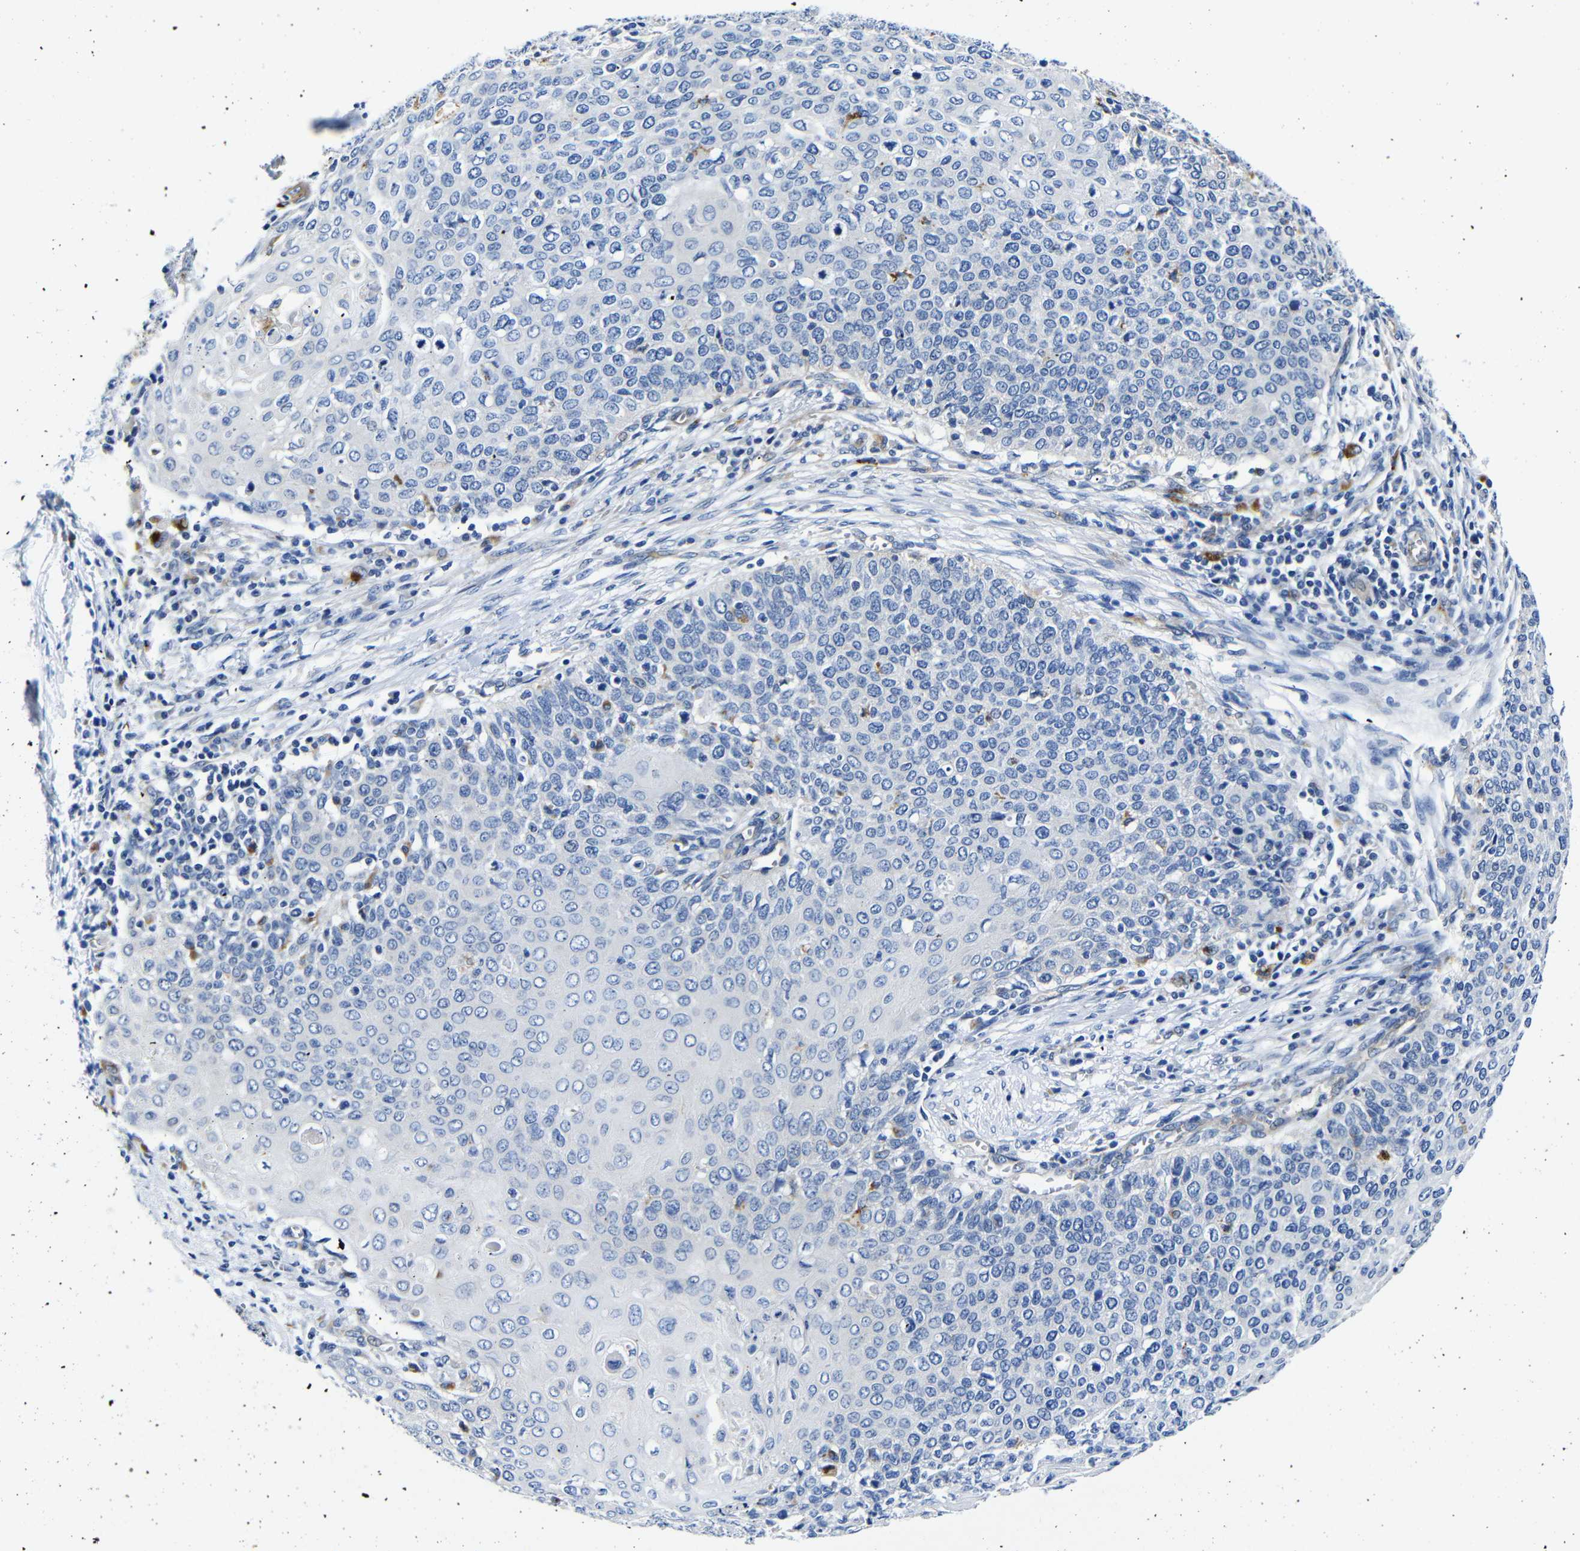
{"staining": {"intensity": "negative", "quantity": "none", "location": "none"}, "tissue": "cervical cancer", "cell_type": "Tumor cells", "image_type": "cancer", "snomed": [{"axis": "morphology", "description": "Squamous cell carcinoma, NOS"}, {"axis": "topography", "description": "Cervix"}], "caption": "Protein analysis of cervical cancer (squamous cell carcinoma) shows no significant positivity in tumor cells.", "gene": "GIMAP2", "patient": {"sex": "female", "age": 39}}